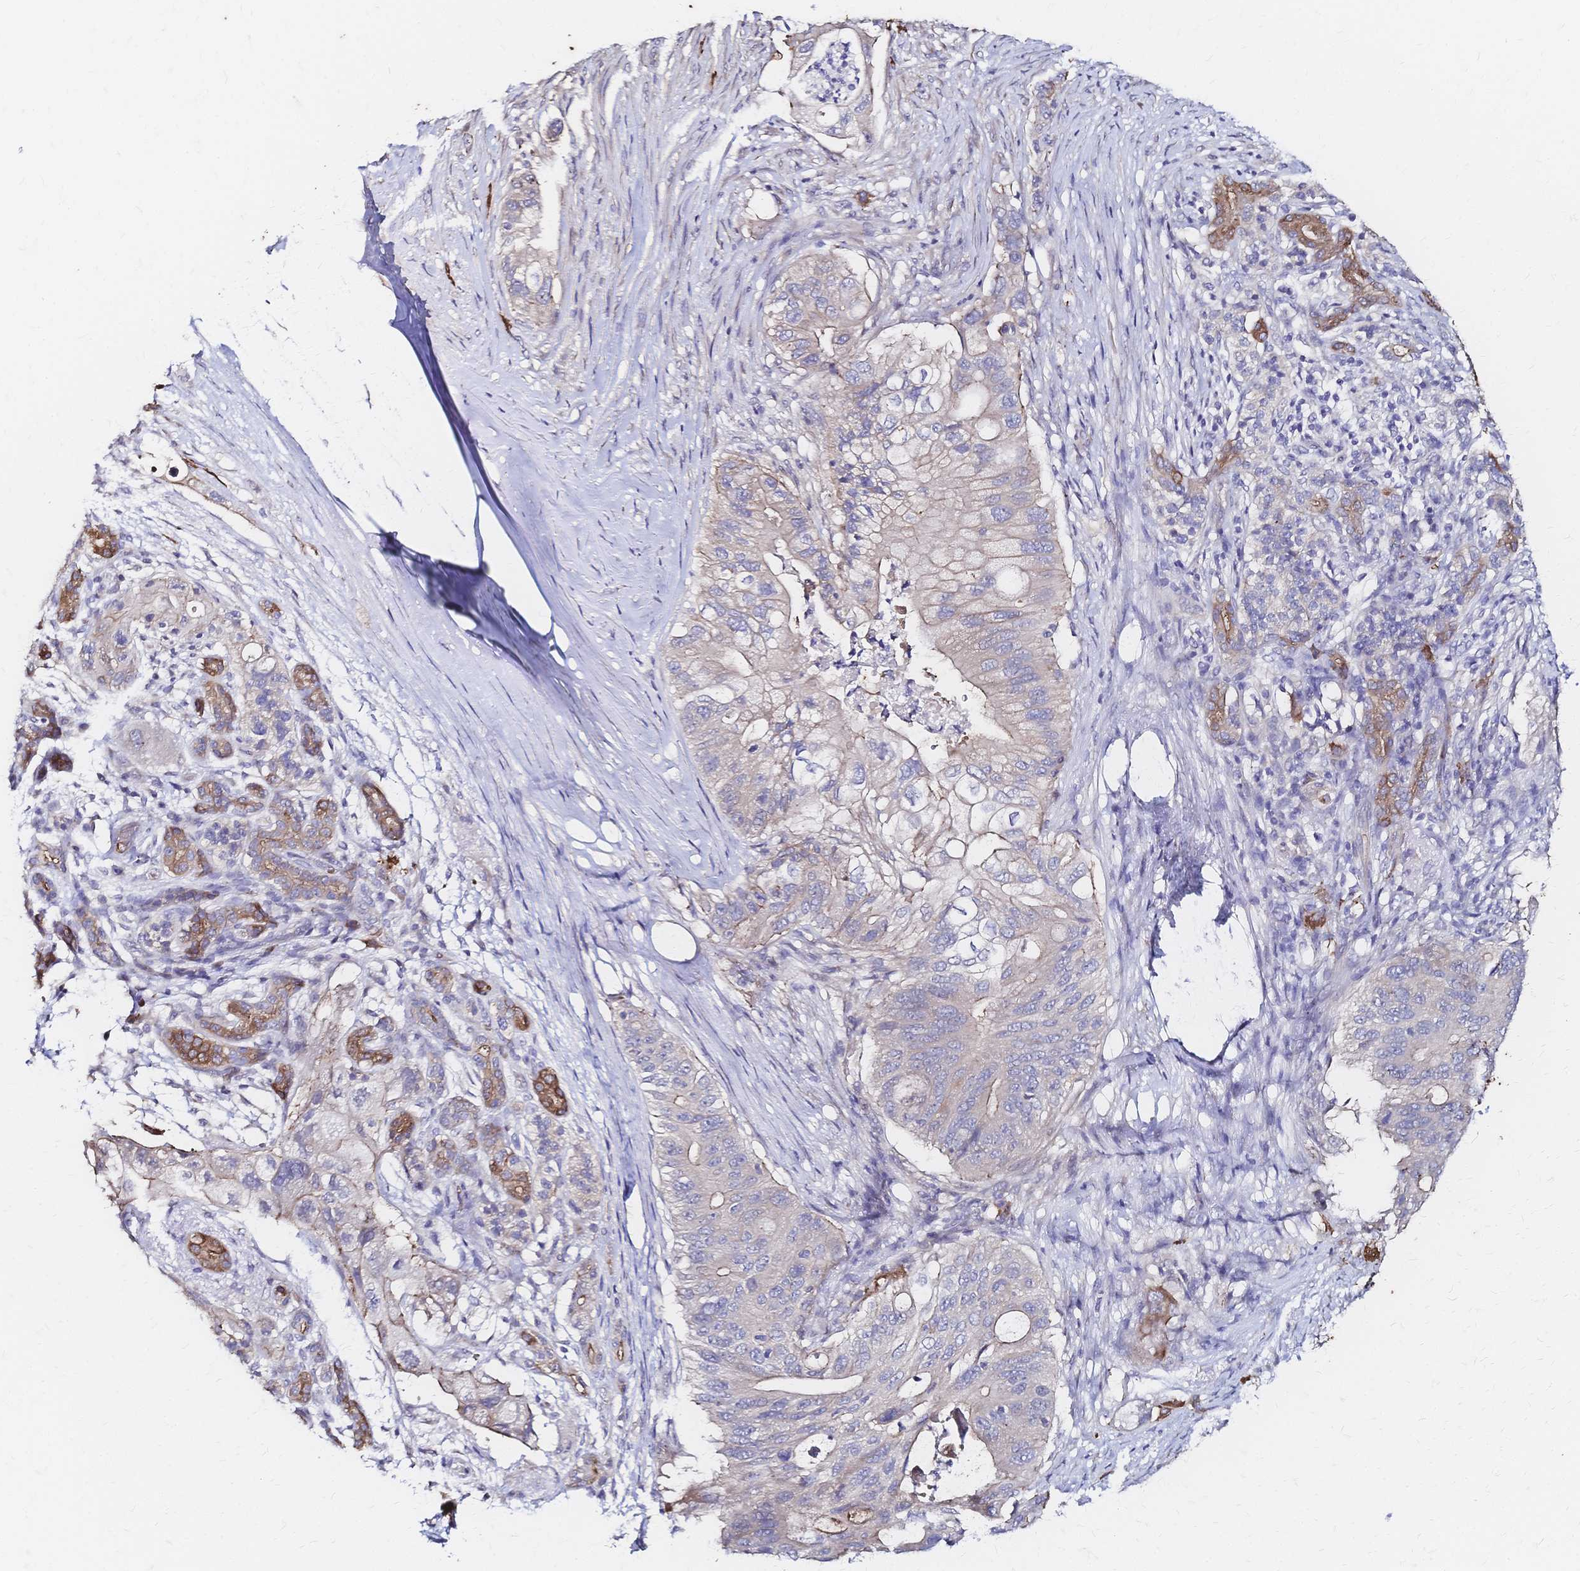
{"staining": {"intensity": "negative", "quantity": "none", "location": "none"}, "tissue": "pancreatic cancer", "cell_type": "Tumor cells", "image_type": "cancer", "snomed": [{"axis": "morphology", "description": "Adenocarcinoma, NOS"}, {"axis": "topography", "description": "Pancreas"}], "caption": "Immunohistochemistry of human adenocarcinoma (pancreatic) shows no expression in tumor cells.", "gene": "SLC5A1", "patient": {"sex": "female", "age": 72}}